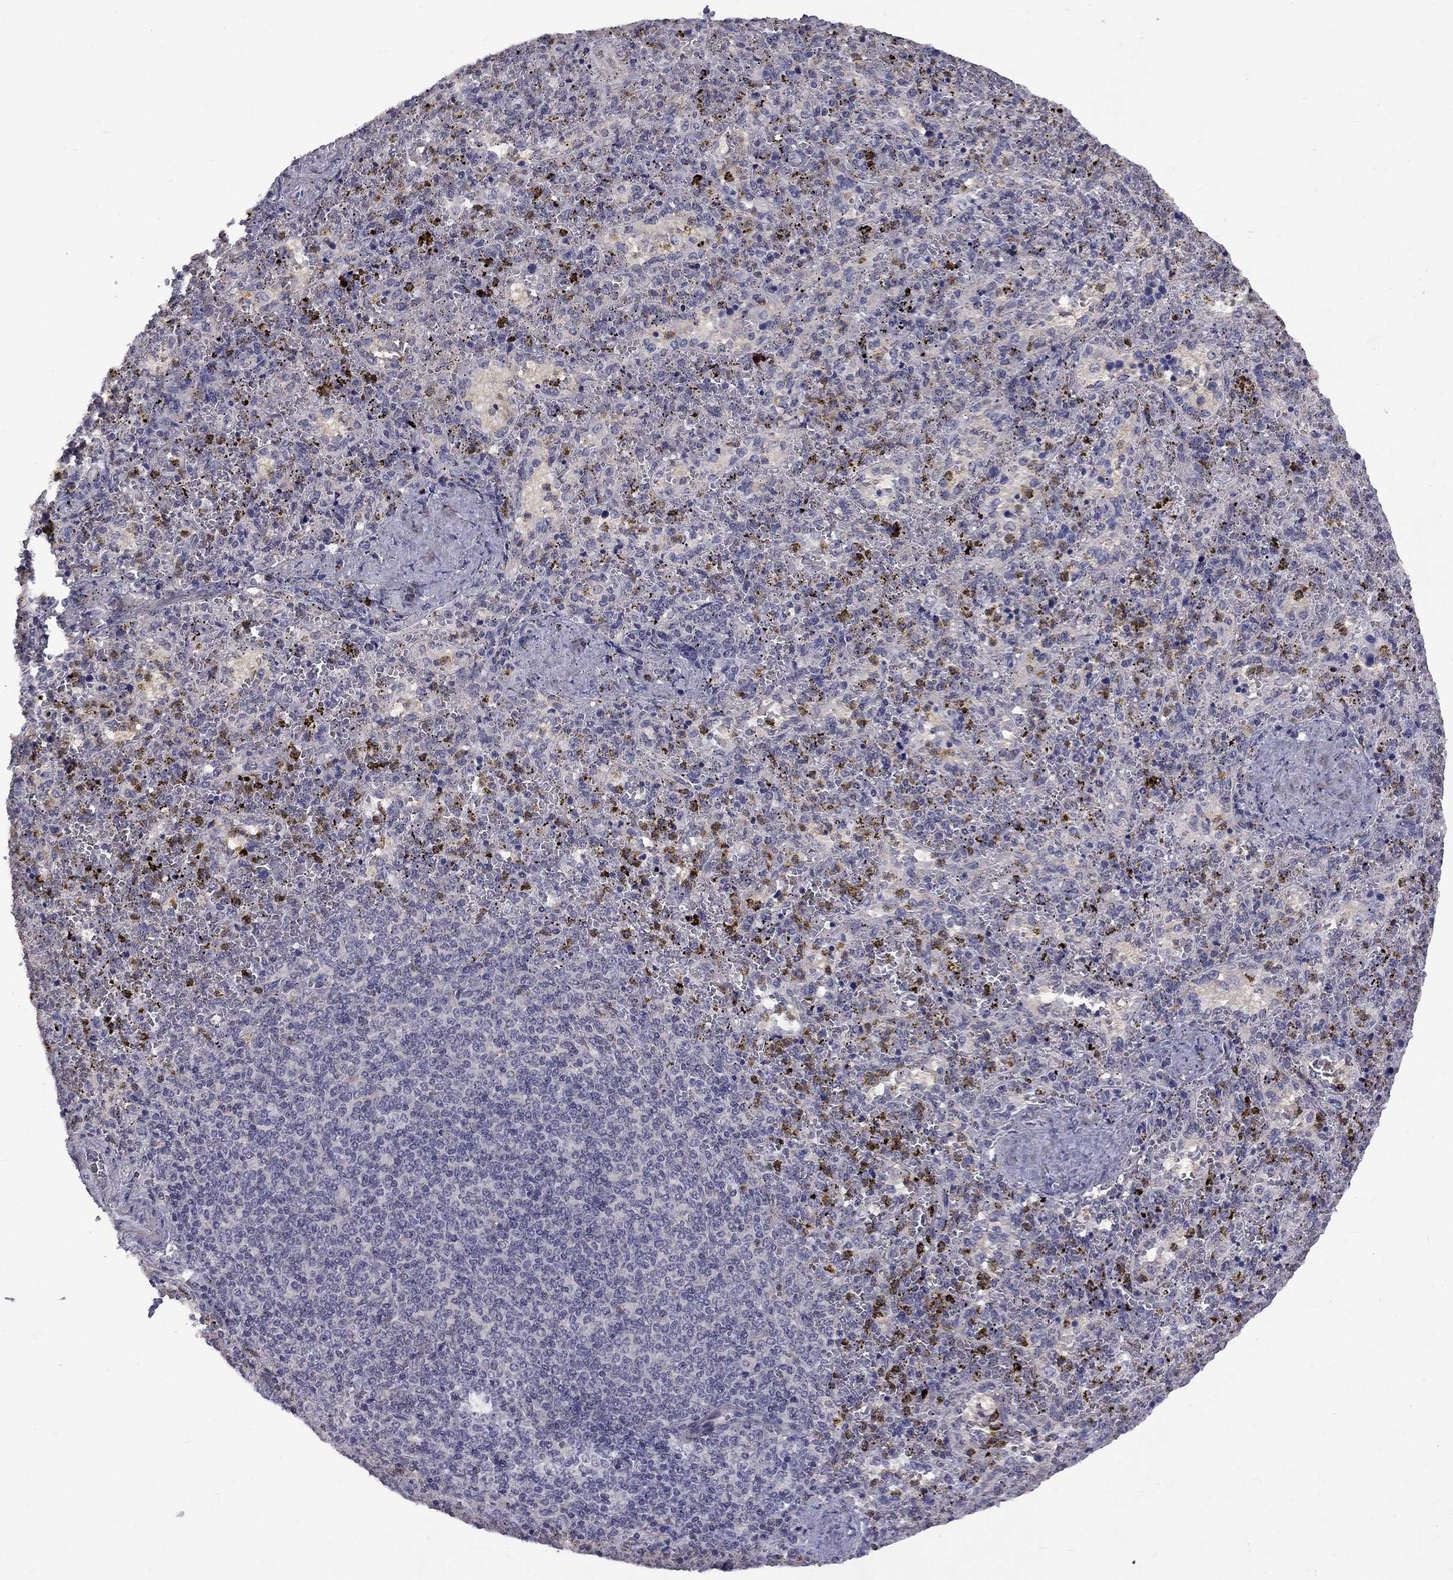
{"staining": {"intensity": "negative", "quantity": "none", "location": "none"}, "tissue": "spleen", "cell_type": "Cells in red pulp", "image_type": "normal", "snomed": [{"axis": "morphology", "description": "Normal tissue, NOS"}, {"axis": "topography", "description": "Spleen"}], "caption": "IHC of normal human spleen demonstrates no staining in cells in red pulp. (DAB (3,3'-diaminobenzidine) immunohistochemistry visualized using brightfield microscopy, high magnification).", "gene": "SNTA1", "patient": {"sex": "female", "age": 50}}